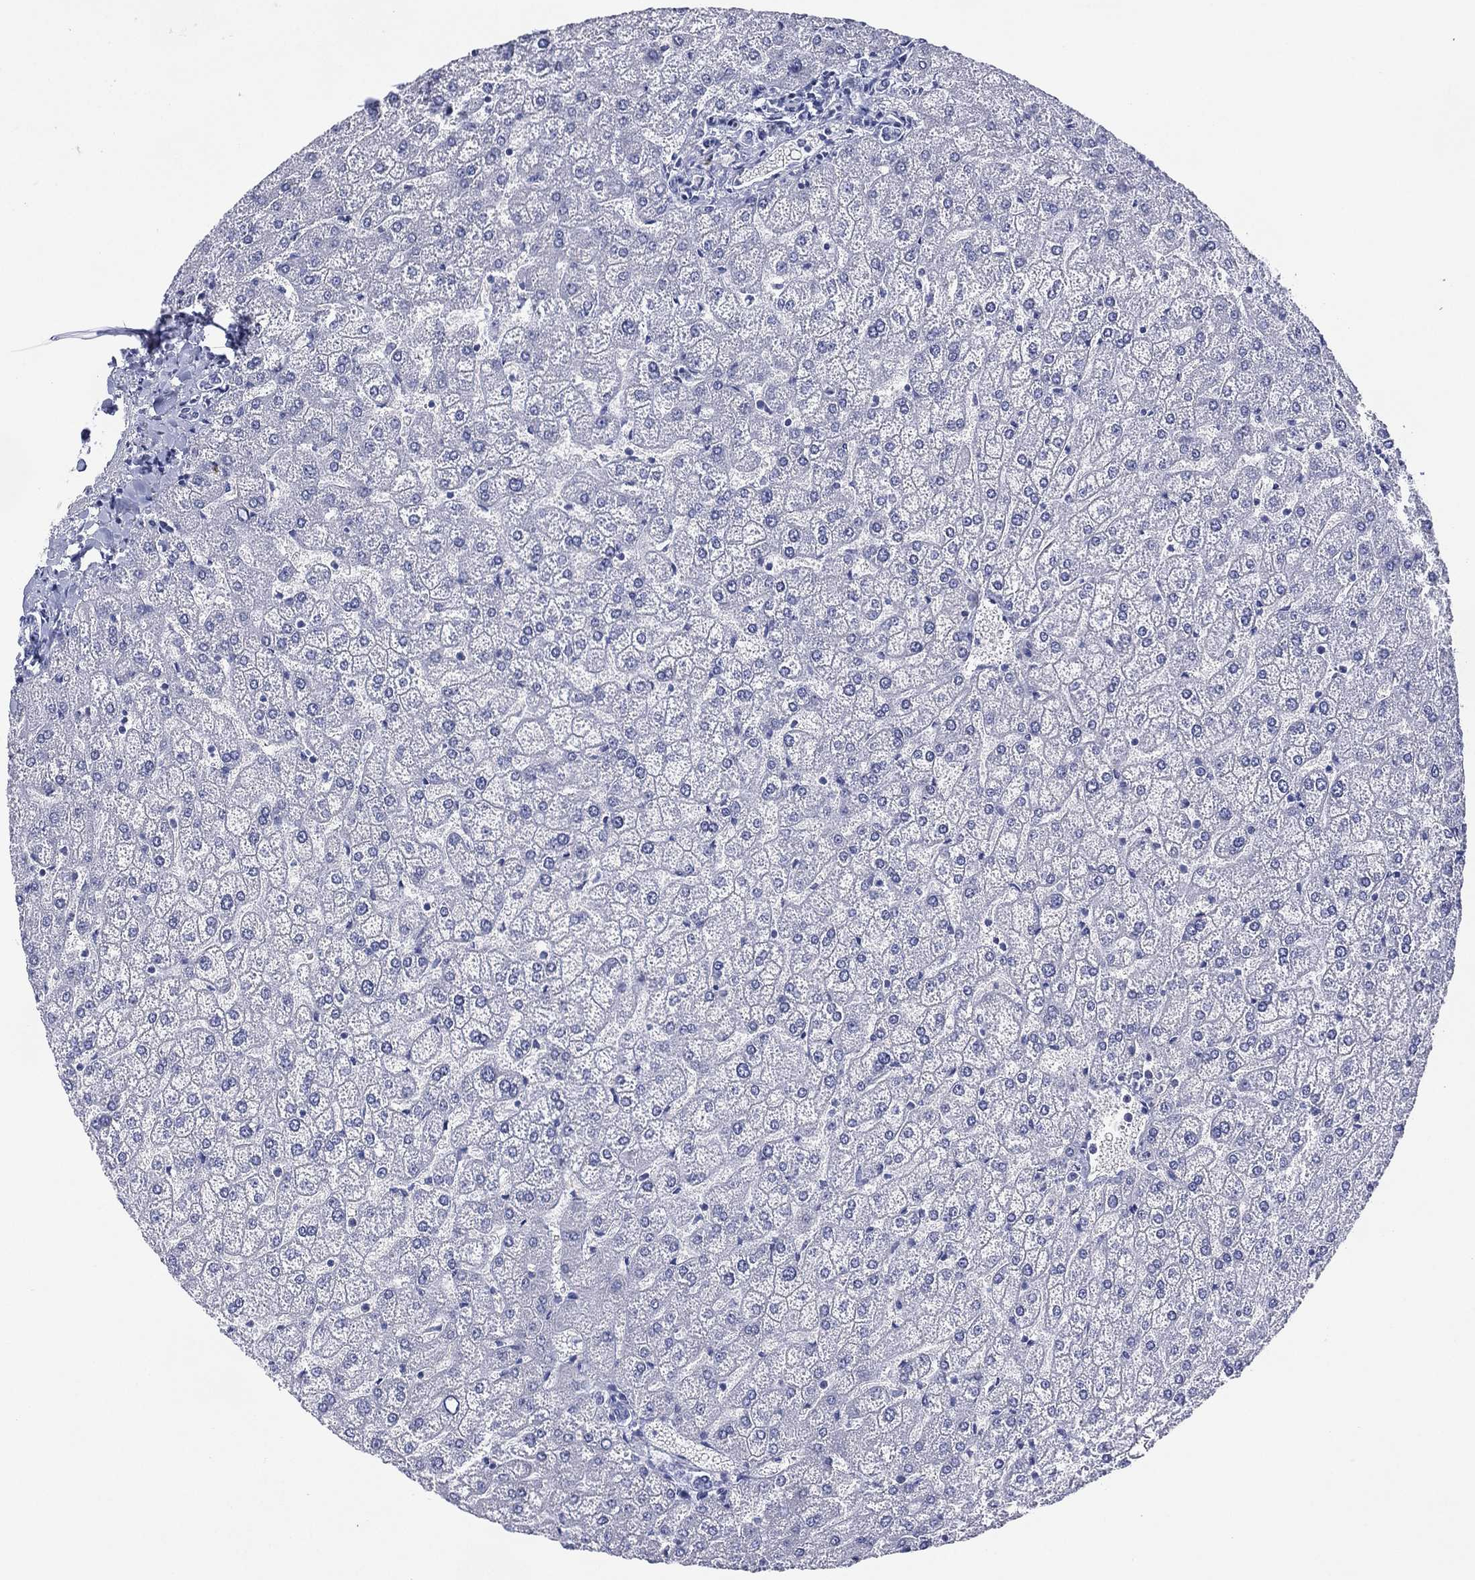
{"staining": {"intensity": "negative", "quantity": "none", "location": "none"}, "tissue": "liver", "cell_type": "Cholangiocytes", "image_type": "normal", "snomed": [{"axis": "morphology", "description": "Normal tissue, NOS"}, {"axis": "topography", "description": "Liver"}], "caption": "DAB immunohistochemical staining of benign human liver reveals no significant staining in cholangiocytes. (DAB immunohistochemistry (IHC) visualized using brightfield microscopy, high magnification).", "gene": "DSG1", "patient": {"sex": "female", "age": 32}}